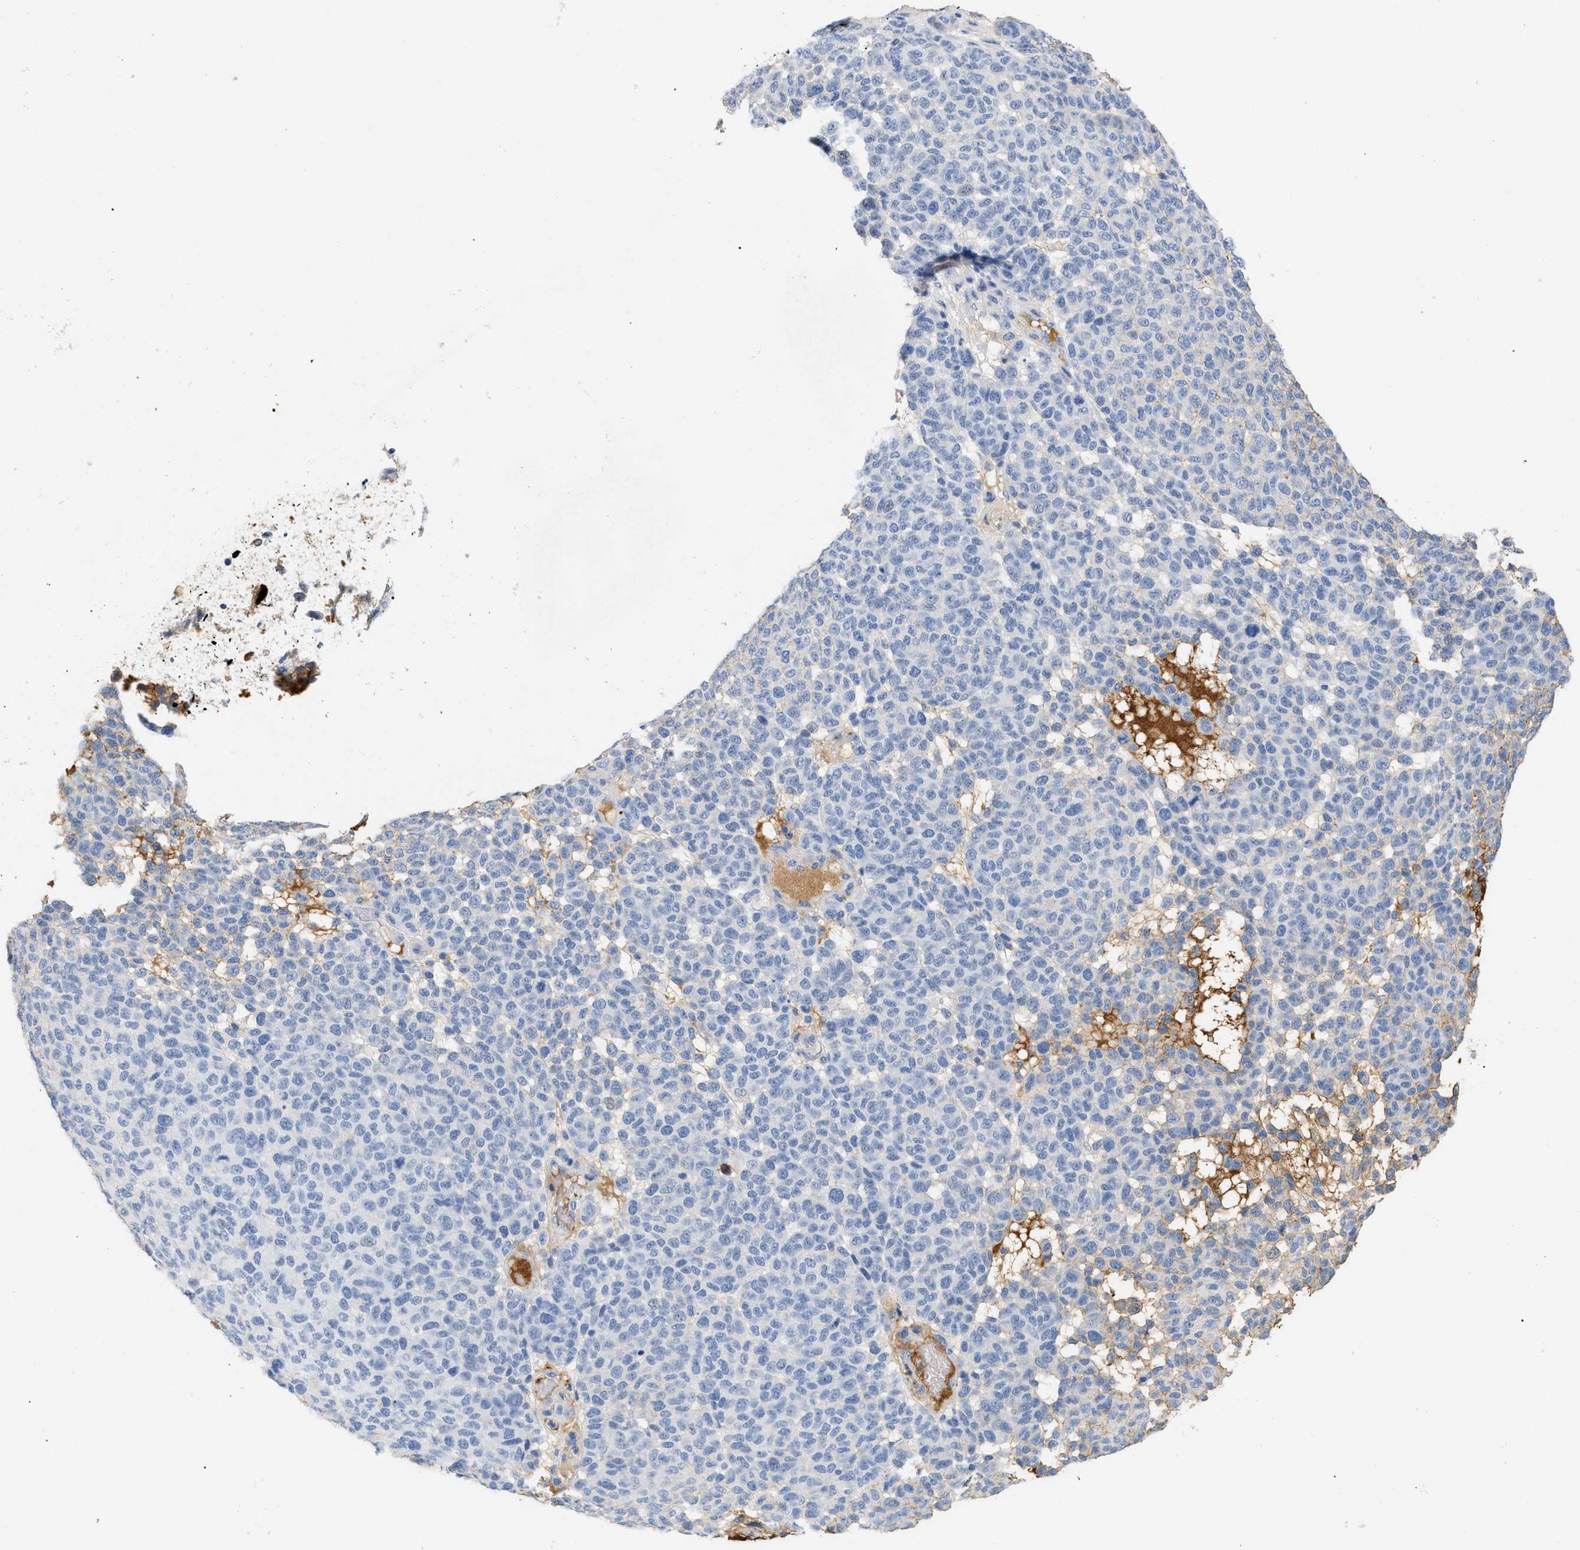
{"staining": {"intensity": "negative", "quantity": "none", "location": "none"}, "tissue": "melanoma", "cell_type": "Tumor cells", "image_type": "cancer", "snomed": [{"axis": "morphology", "description": "Malignant melanoma, NOS"}, {"axis": "topography", "description": "Skin"}], "caption": "IHC image of melanoma stained for a protein (brown), which shows no positivity in tumor cells.", "gene": "CFH", "patient": {"sex": "male", "age": 59}}